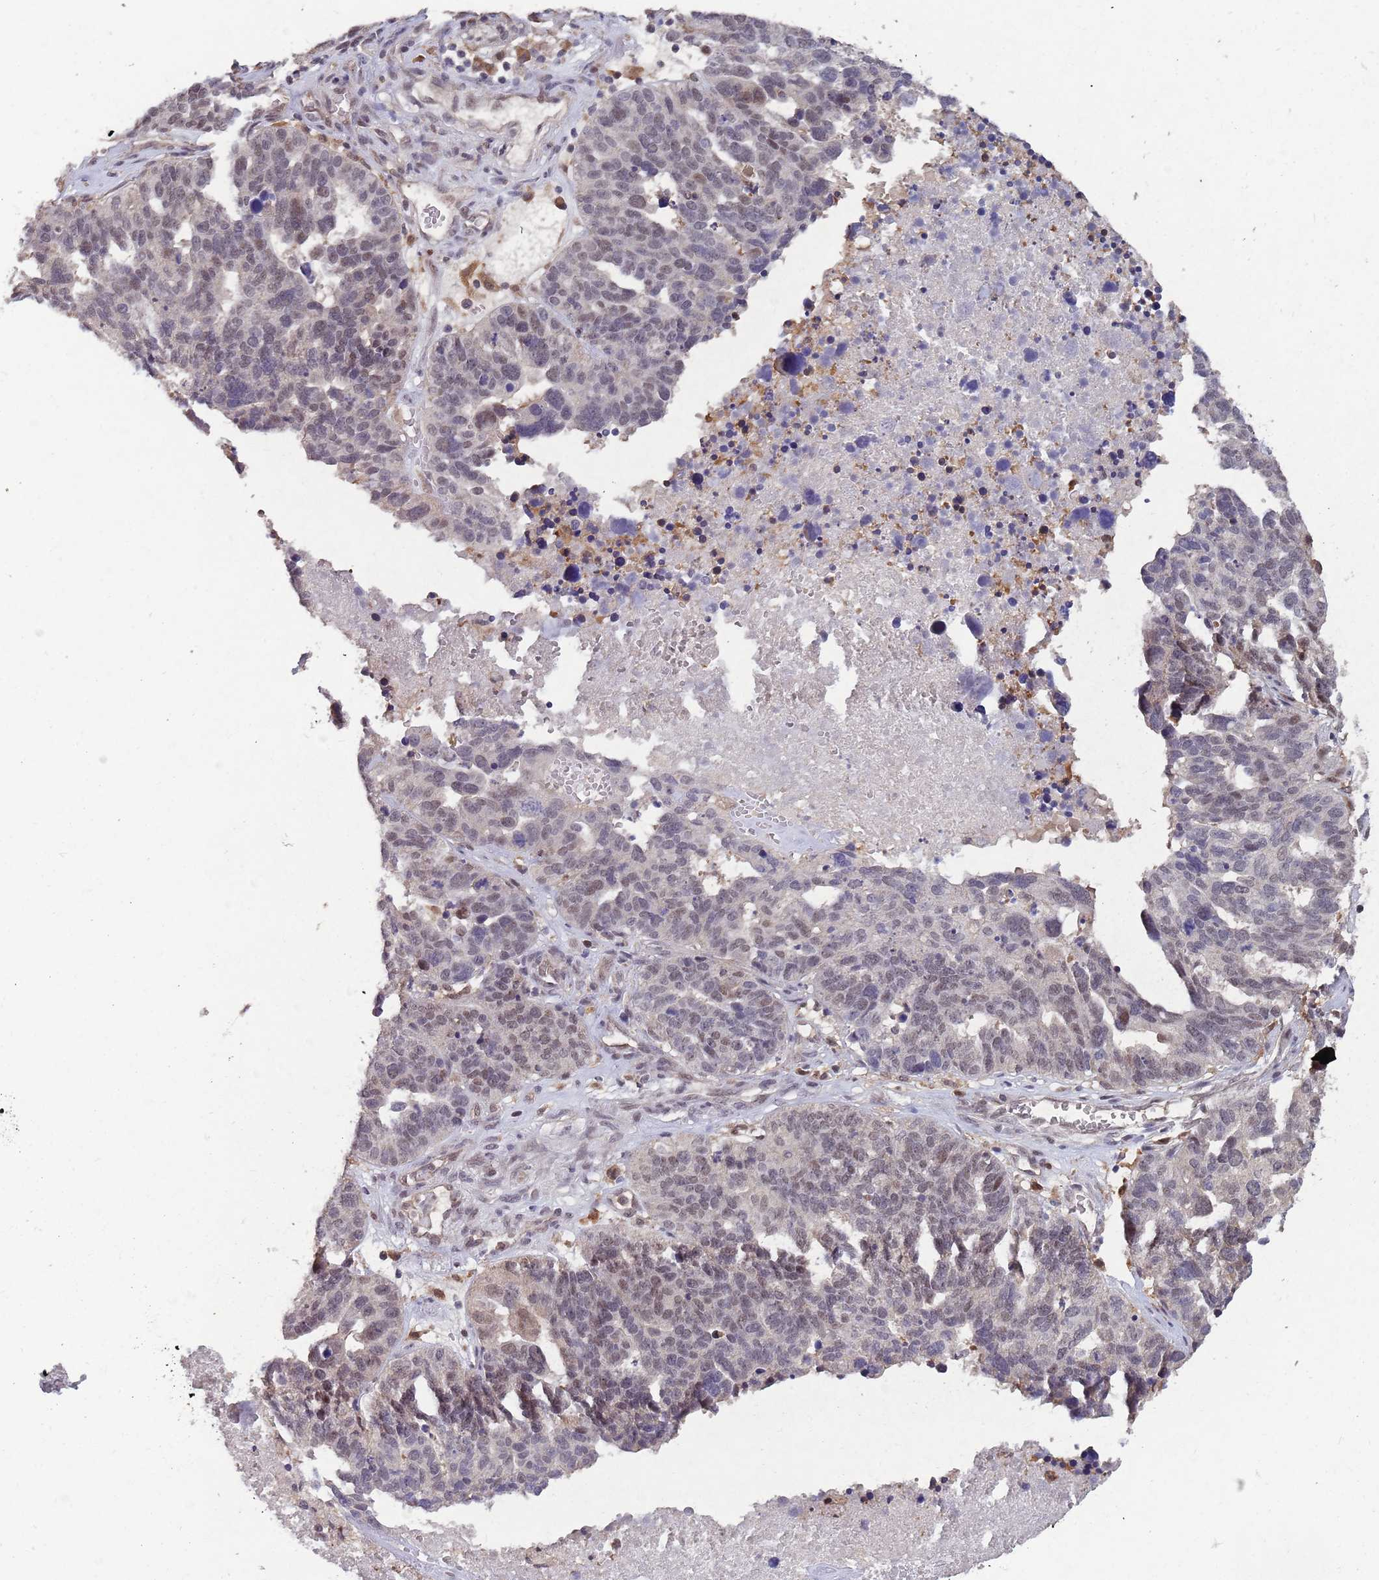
{"staining": {"intensity": "negative", "quantity": "none", "location": "none"}, "tissue": "ovarian cancer", "cell_type": "Tumor cells", "image_type": "cancer", "snomed": [{"axis": "morphology", "description": "Cystadenocarcinoma, serous, NOS"}, {"axis": "topography", "description": "Ovary"}], "caption": "Immunohistochemistry (IHC) of ovarian serous cystadenocarcinoma displays no staining in tumor cells. The staining is performed using DAB (3,3'-diaminobenzidine) brown chromogen with nuclei counter-stained in using hematoxylin.", "gene": "ZNF639", "patient": {"sex": "female", "age": 59}}